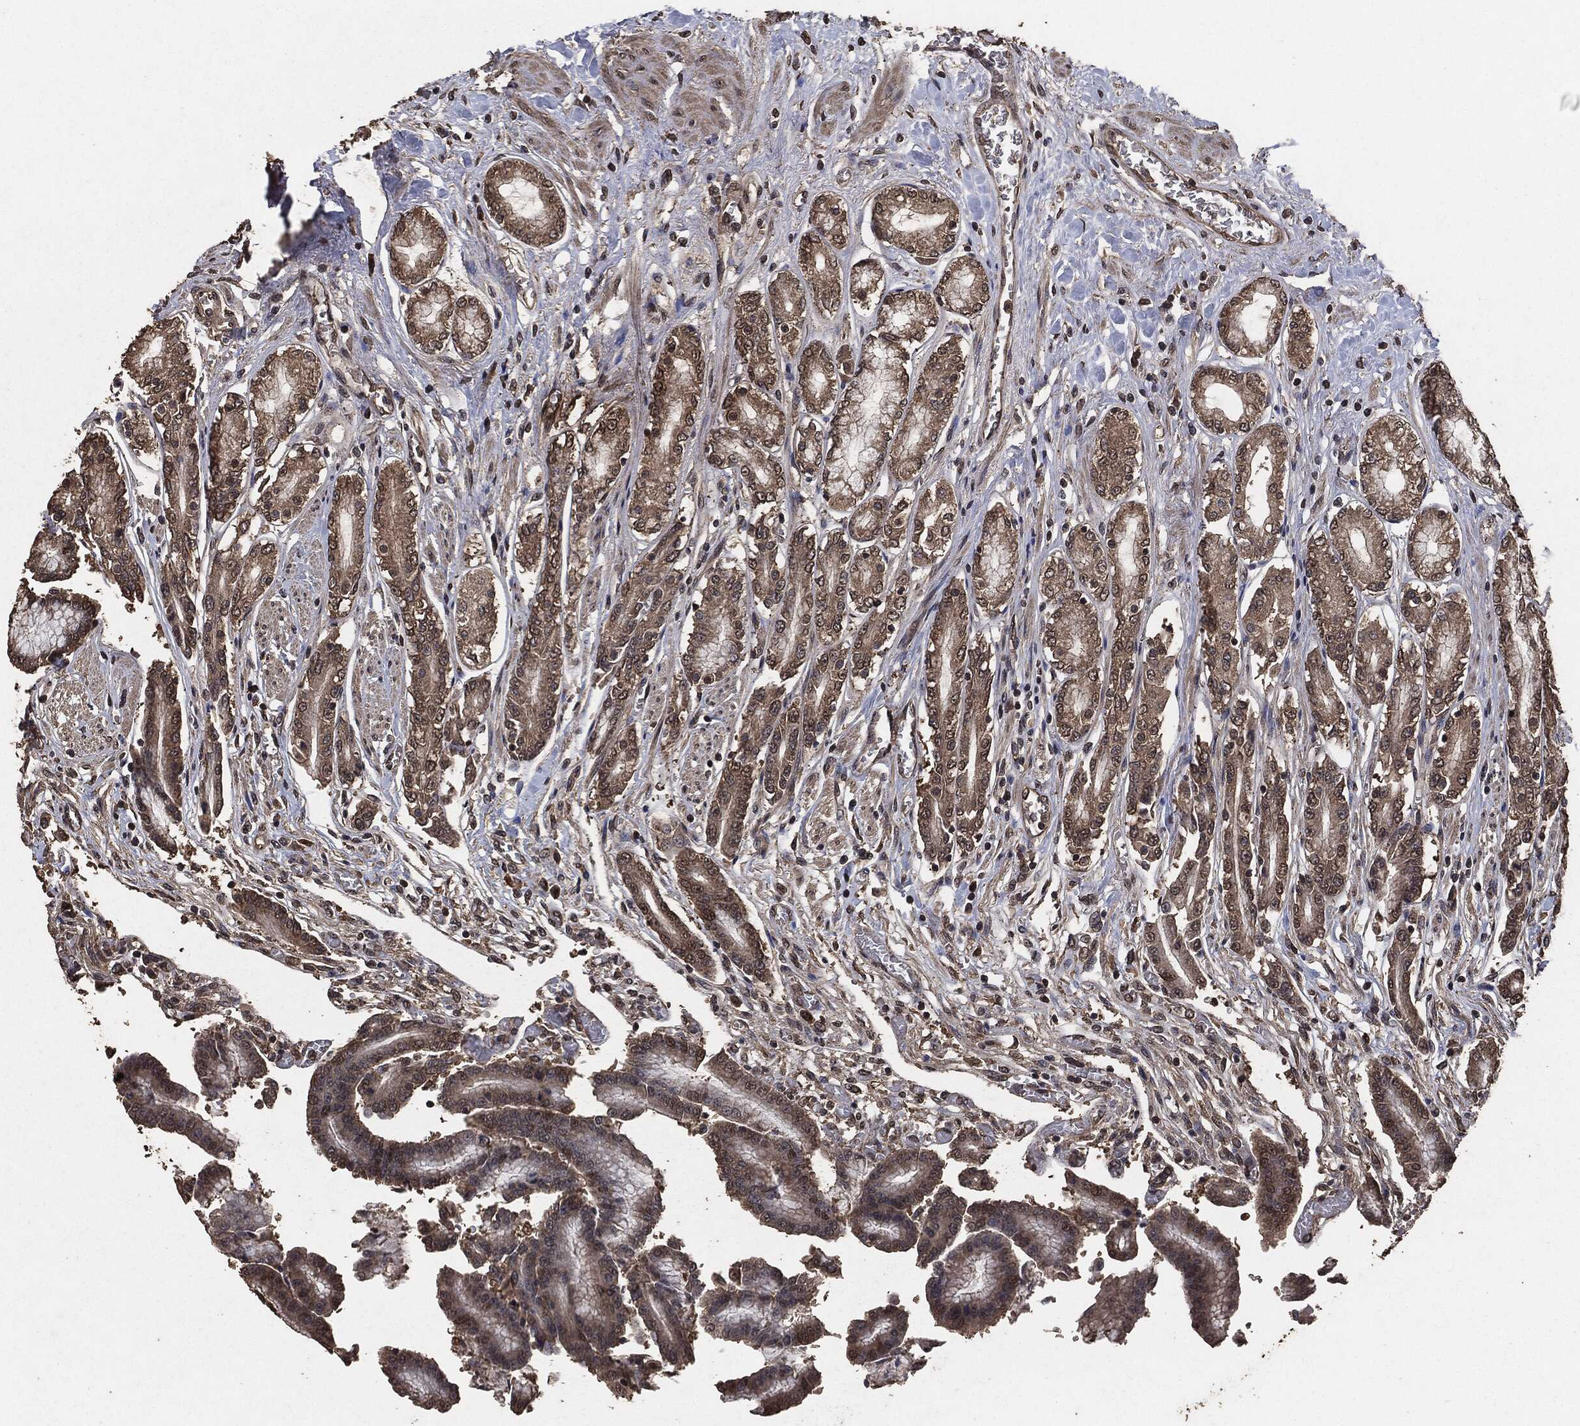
{"staining": {"intensity": "moderate", "quantity": ">75%", "location": "cytoplasmic/membranous"}, "tissue": "stomach", "cell_type": "Glandular cells", "image_type": "normal", "snomed": [{"axis": "morphology", "description": "Normal tissue, NOS"}, {"axis": "morphology", "description": "Adenocarcinoma, NOS"}, {"axis": "morphology", "description": "Adenocarcinoma, High grade"}, {"axis": "topography", "description": "Stomach, upper"}, {"axis": "topography", "description": "Stomach"}], "caption": "Unremarkable stomach exhibits moderate cytoplasmic/membranous expression in approximately >75% of glandular cells.", "gene": "AKT1S1", "patient": {"sex": "female", "age": 65}}